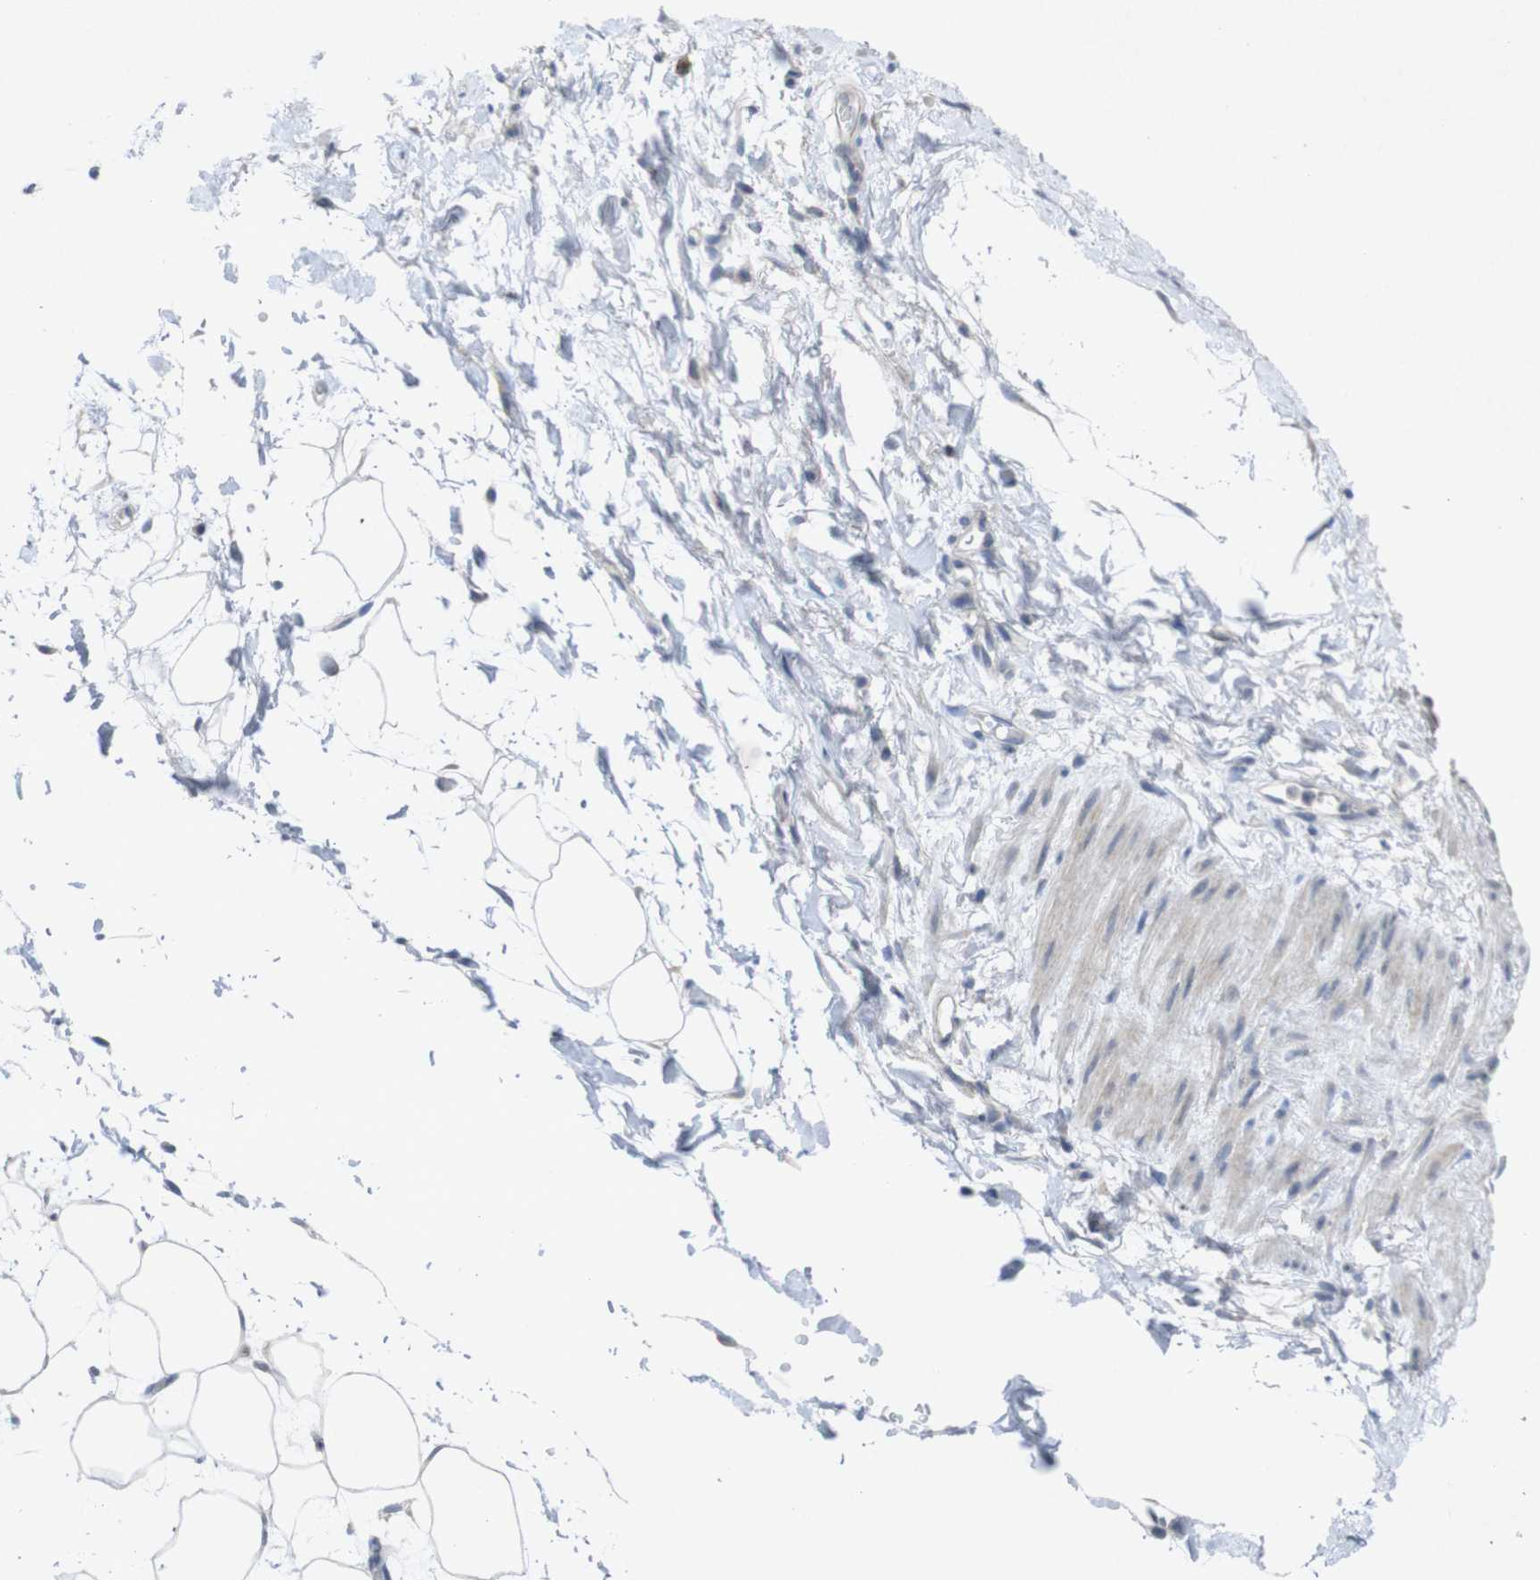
{"staining": {"intensity": "negative", "quantity": "none", "location": "none"}, "tissue": "adipose tissue", "cell_type": "Adipocytes", "image_type": "normal", "snomed": [{"axis": "morphology", "description": "Normal tissue, NOS"}, {"axis": "topography", "description": "Soft tissue"}], "caption": "This is an immunohistochemistry photomicrograph of normal human adipose tissue. There is no expression in adipocytes.", "gene": "SLAMF7", "patient": {"sex": "male", "age": 72}}